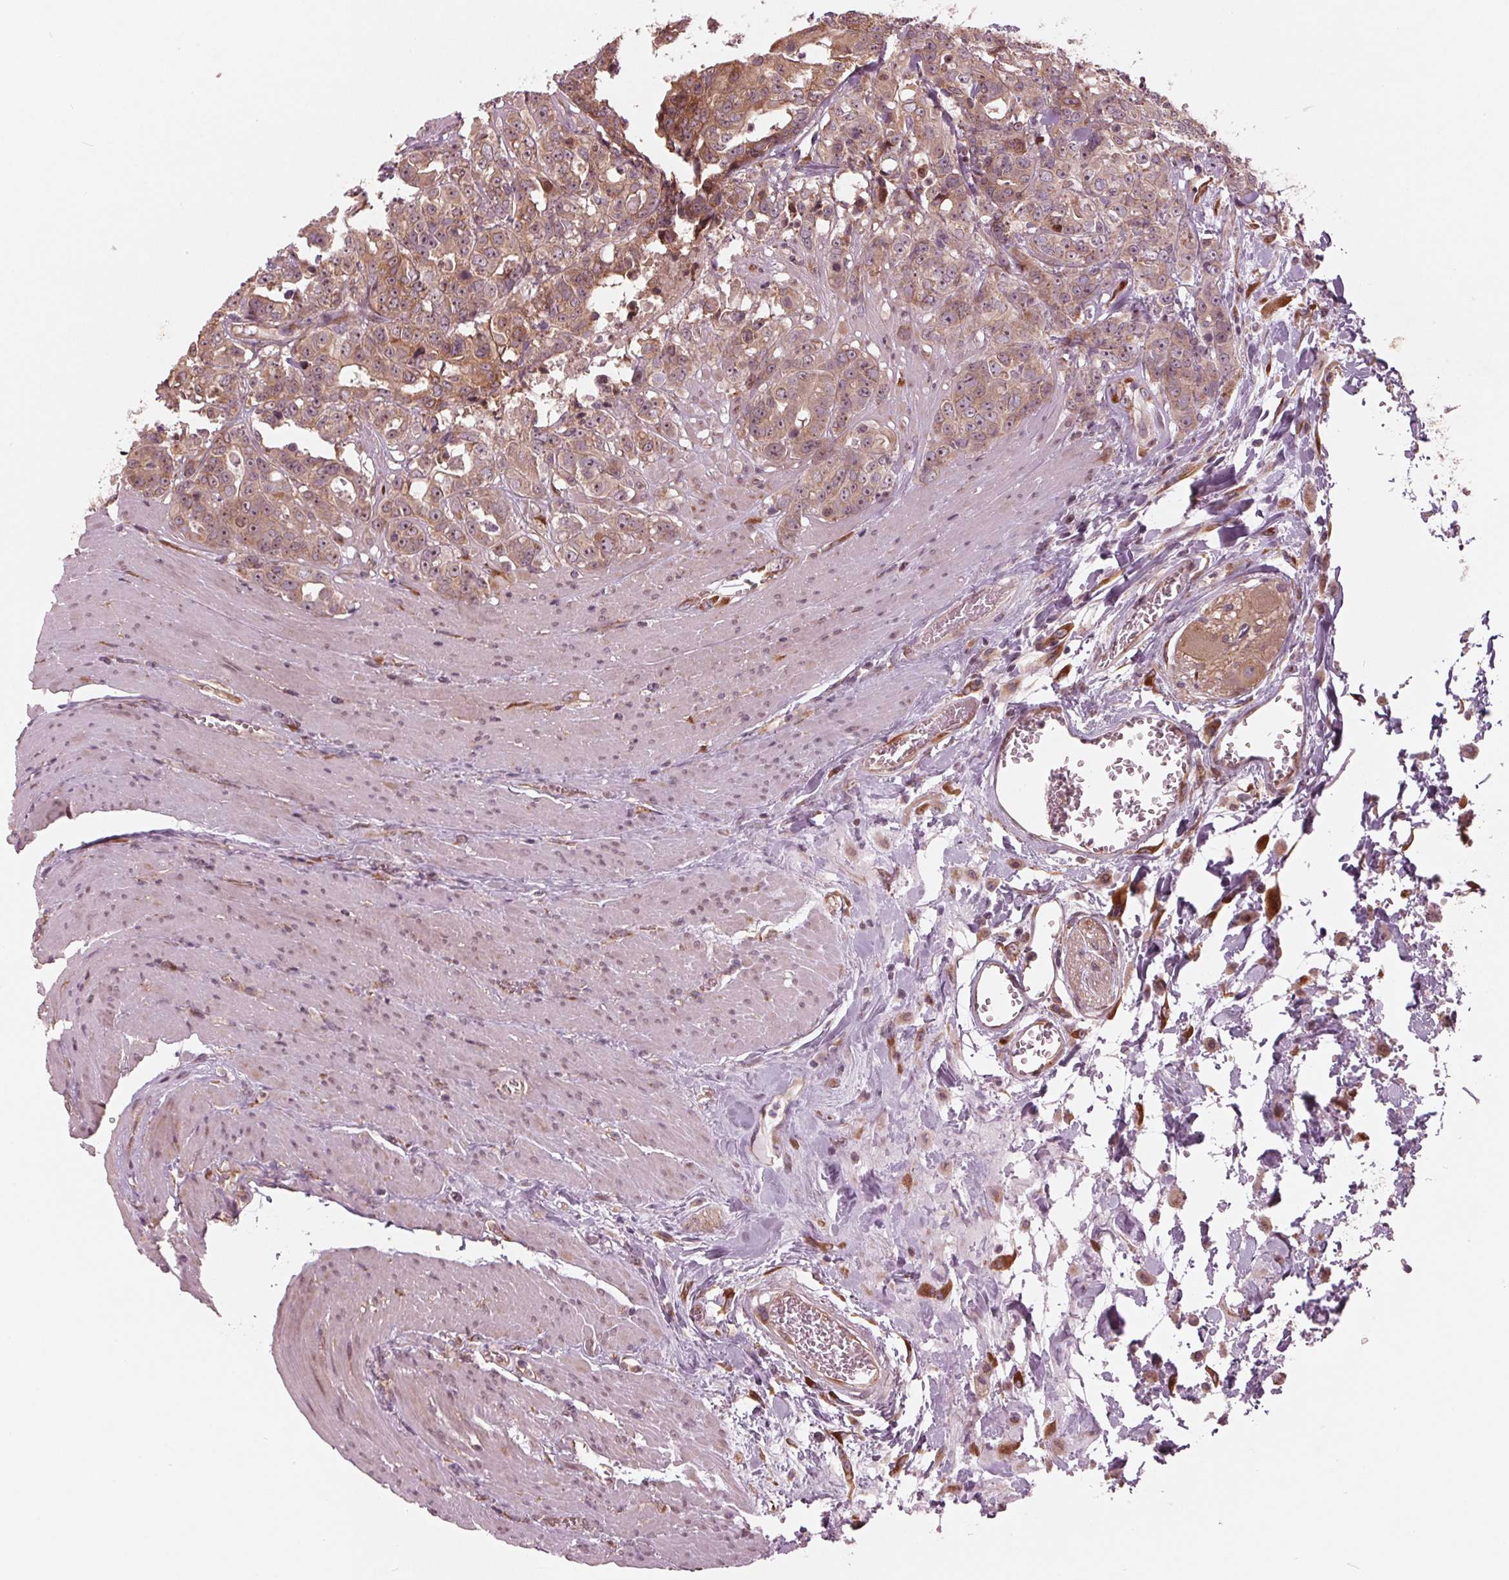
{"staining": {"intensity": "weak", "quantity": ">75%", "location": "cytoplasmic/membranous"}, "tissue": "colorectal cancer", "cell_type": "Tumor cells", "image_type": "cancer", "snomed": [{"axis": "morphology", "description": "Adenocarcinoma, NOS"}, {"axis": "topography", "description": "Rectum"}], "caption": "Colorectal cancer stained for a protein (brown) reveals weak cytoplasmic/membranous positive positivity in about >75% of tumor cells.", "gene": "CMIP", "patient": {"sex": "female", "age": 62}}